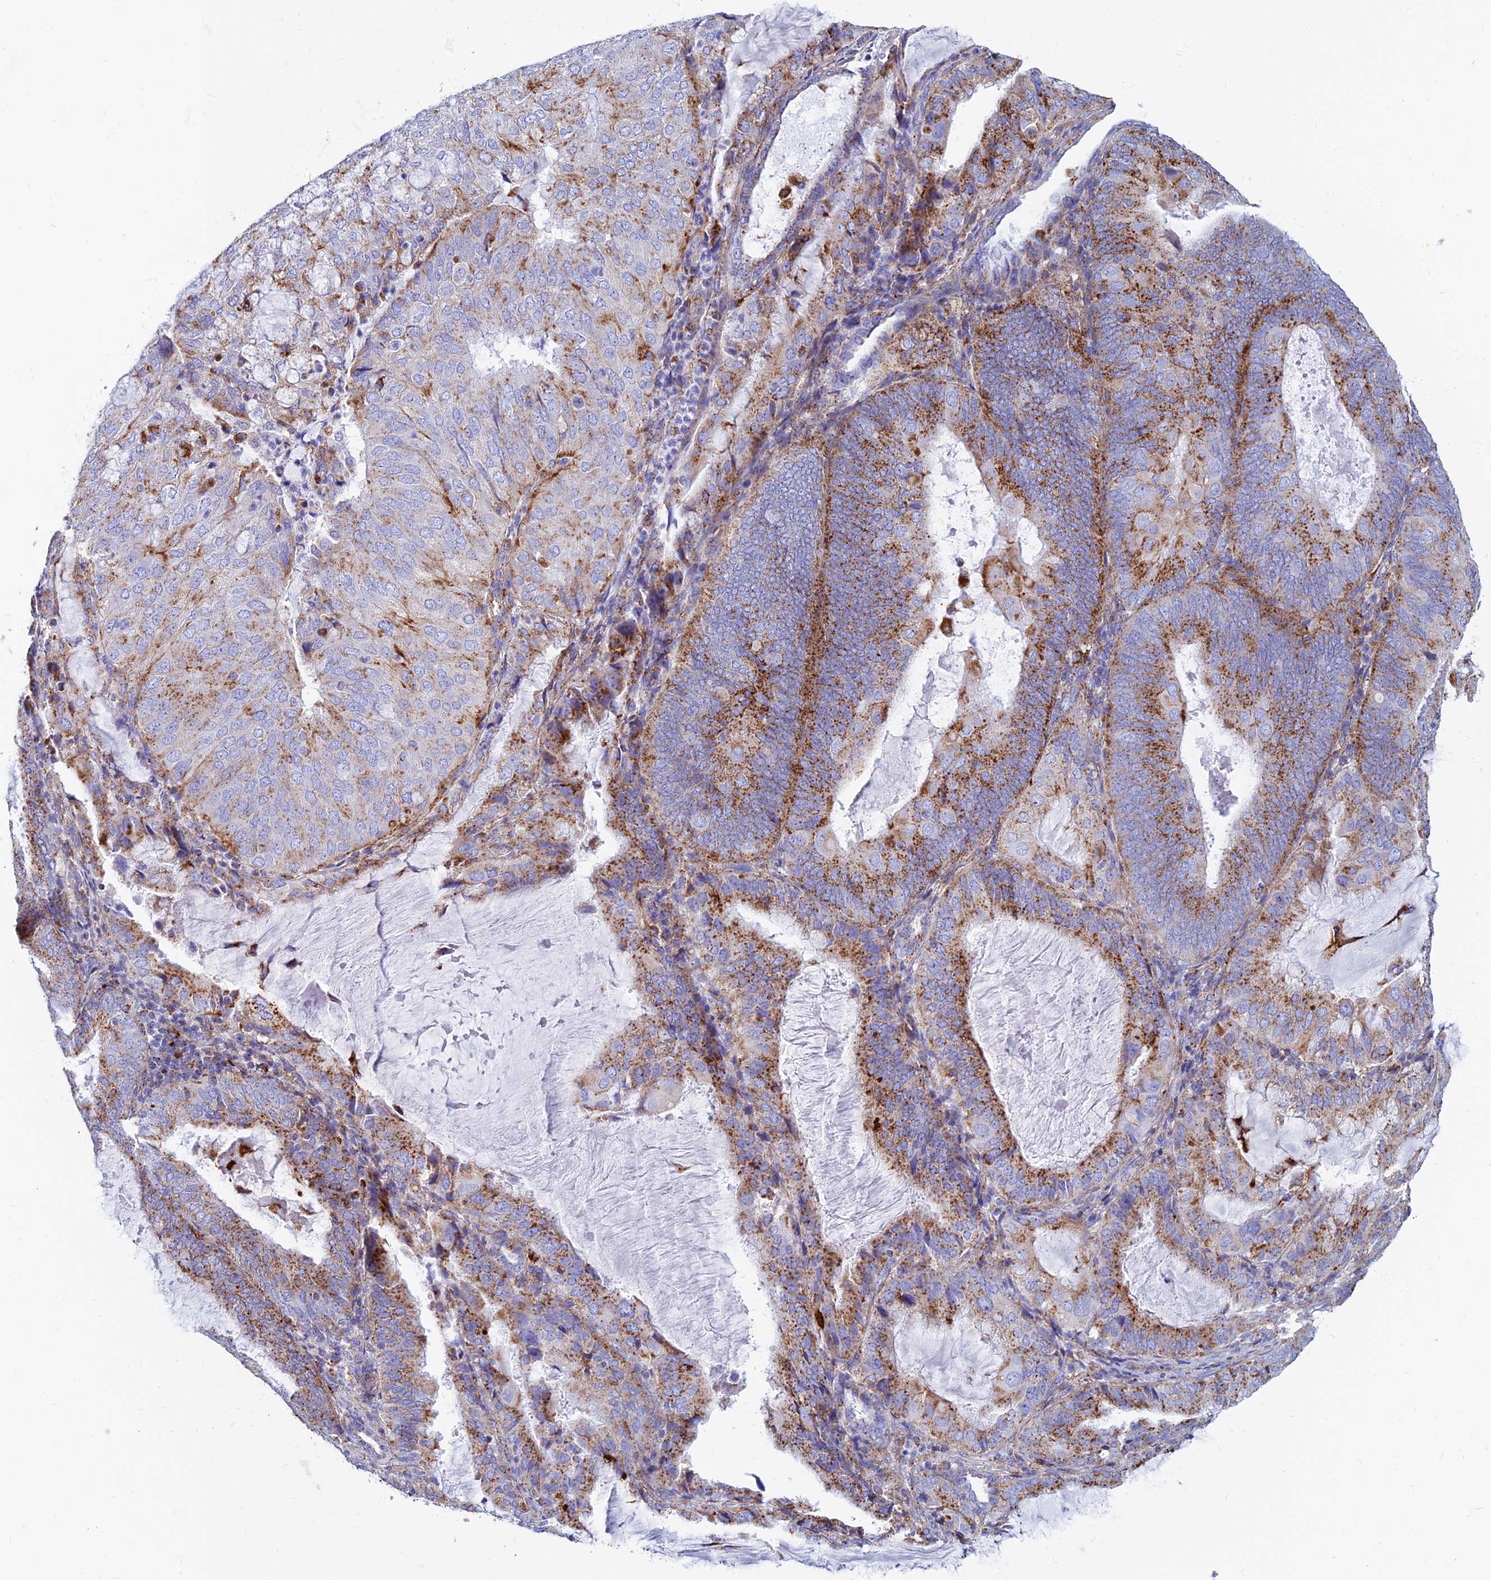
{"staining": {"intensity": "moderate", "quantity": ">75%", "location": "cytoplasmic/membranous"}, "tissue": "endometrial cancer", "cell_type": "Tumor cells", "image_type": "cancer", "snomed": [{"axis": "morphology", "description": "Adenocarcinoma, NOS"}, {"axis": "topography", "description": "Endometrium"}], "caption": "Immunohistochemical staining of adenocarcinoma (endometrial) exhibits medium levels of moderate cytoplasmic/membranous protein positivity in approximately >75% of tumor cells. The staining was performed using DAB, with brown indicating positive protein expression. Nuclei are stained blue with hematoxylin.", "gene": "SPNS1", "patient": {"sex": "female", "age": 81}}